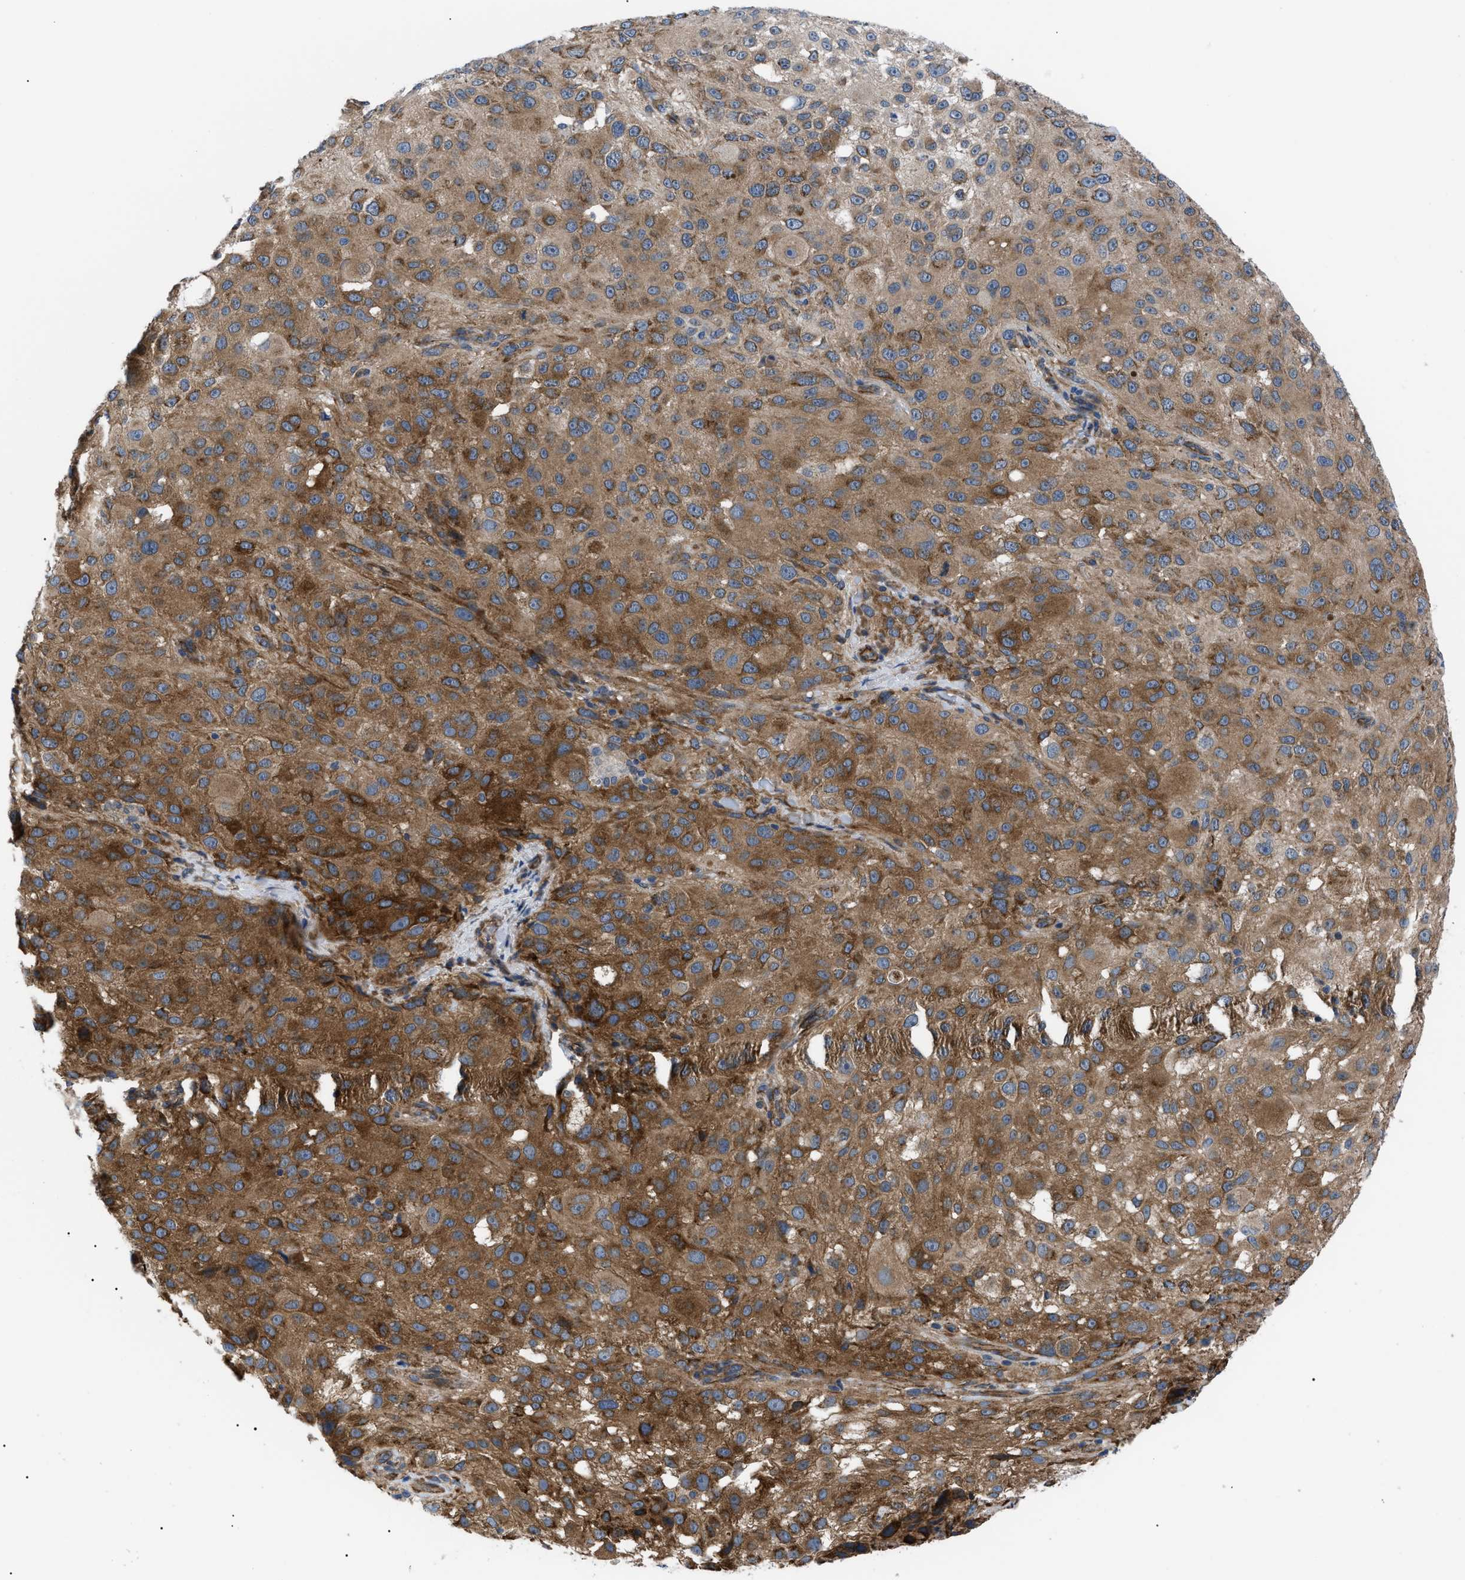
{"staining": {"intensity": "moderate", "quantity": ">75%", "location": "cytoplasmic/membranous"}, "tissue": "melanoma", "cell_type": "Tumor cells", "image_type": "cancer", "snomed": [{"axis": "morphology", "description": "Necrosis, NOS"}, {"axis": "morphology", "description": "Malignant melanoma, NOS"}, {"axis": "topography", "description": "Skin"}], "caption": "Malignant melanoma stained with a protein marker reveals moderate staining in tumor cells.", "gene": "MYO10", "patient": {"sex": "female", "age": 87}}